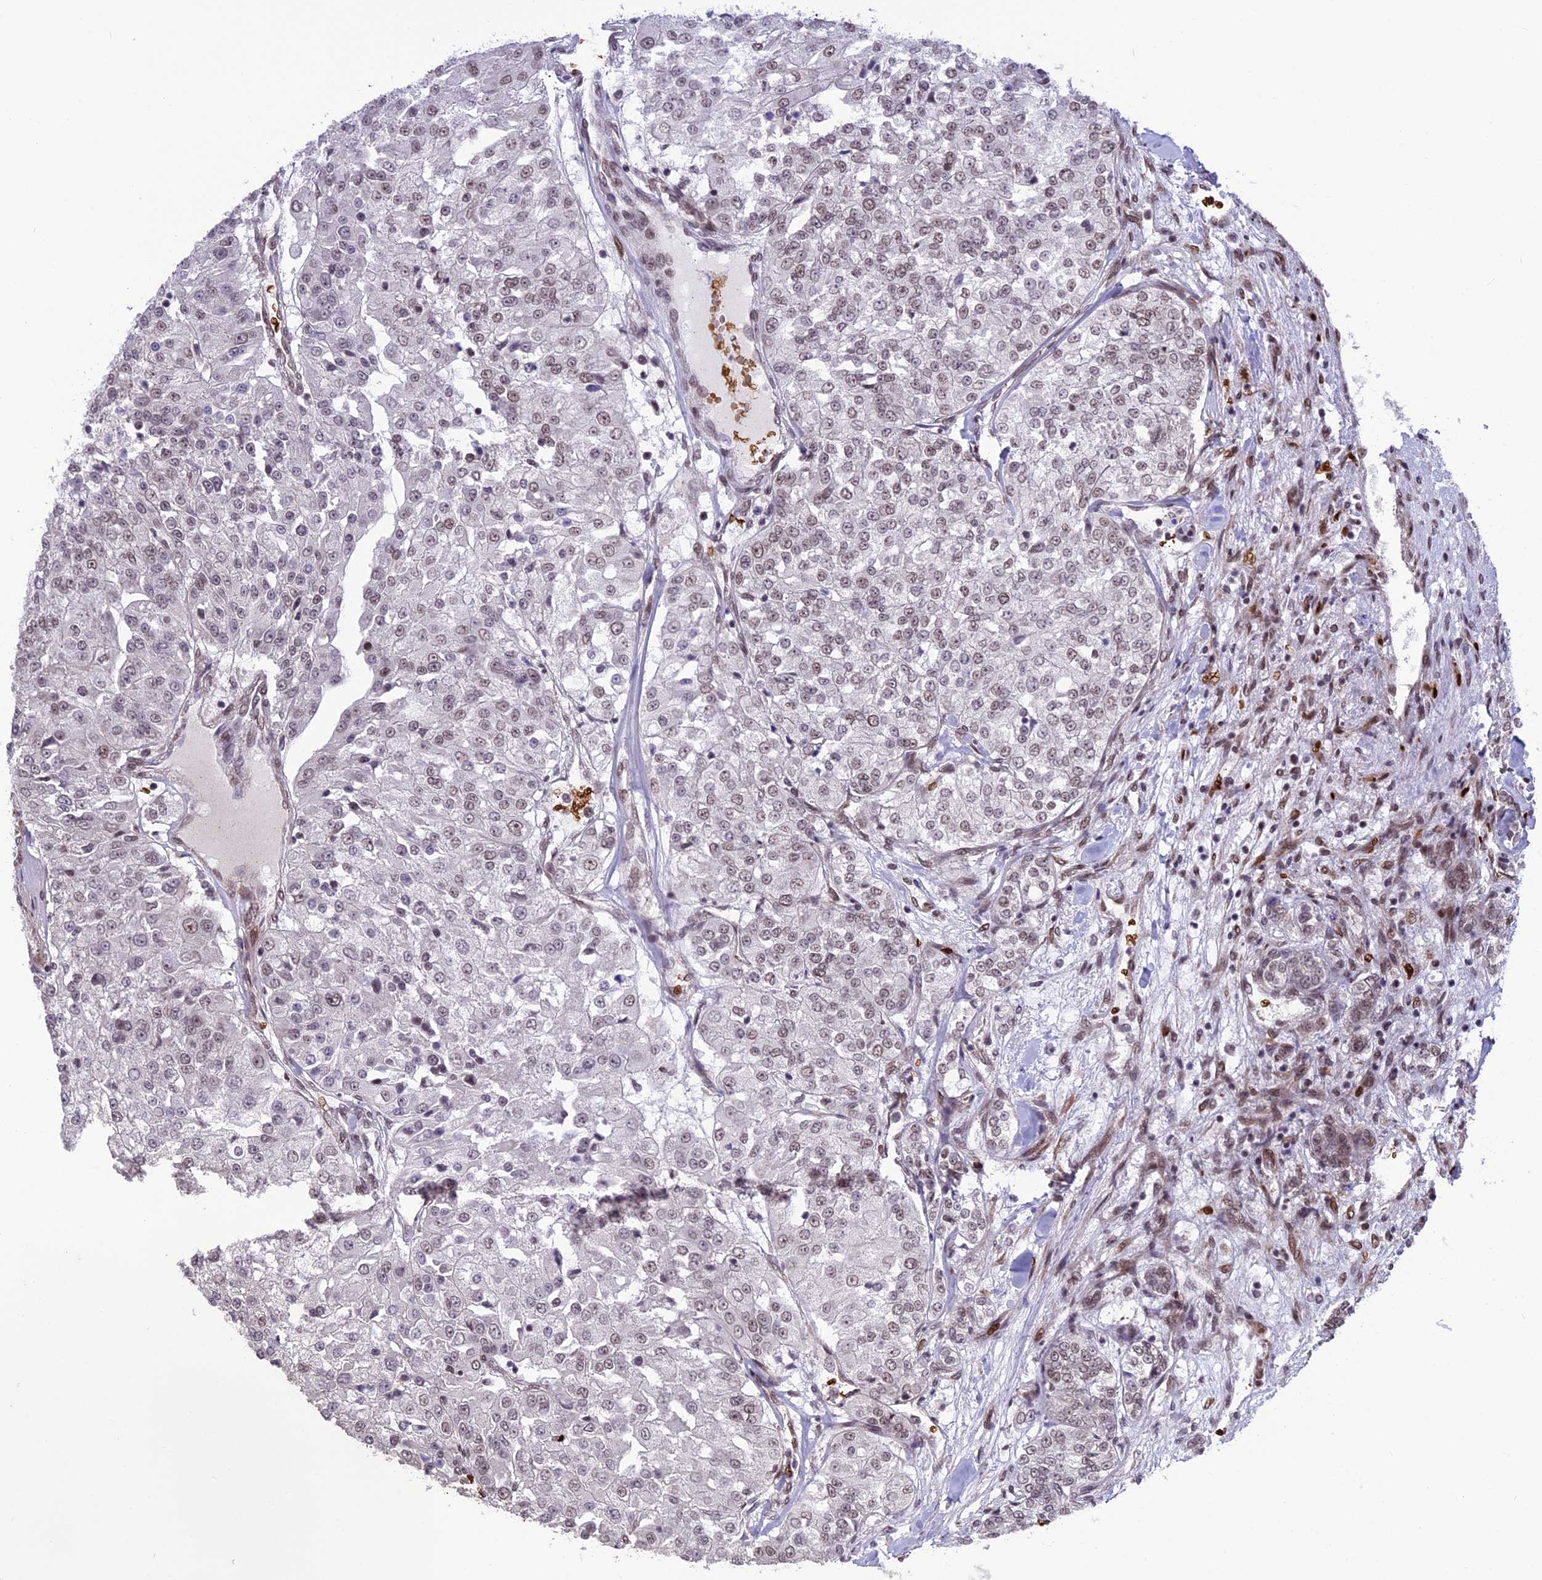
{"staining": {"intensity": "weak", "quantity": "25%-75%", "location": "nuclear"}, "tissue": "renal cancer", "cell_type": "Tumor cells", "image_type": "cancer", "snomed": [{"axis": "morphology", "description": "Adenocarcinoma, NOS"}, {"axis": "topography", "description": "Kidney"}], "caption": "A histopathology image of human renal cancer stained for a protein reveals weak nuclear brown staining in tumor cells.", "gene": "MPHOSPH8", "patient": {"sex": "female", "age": 63}}